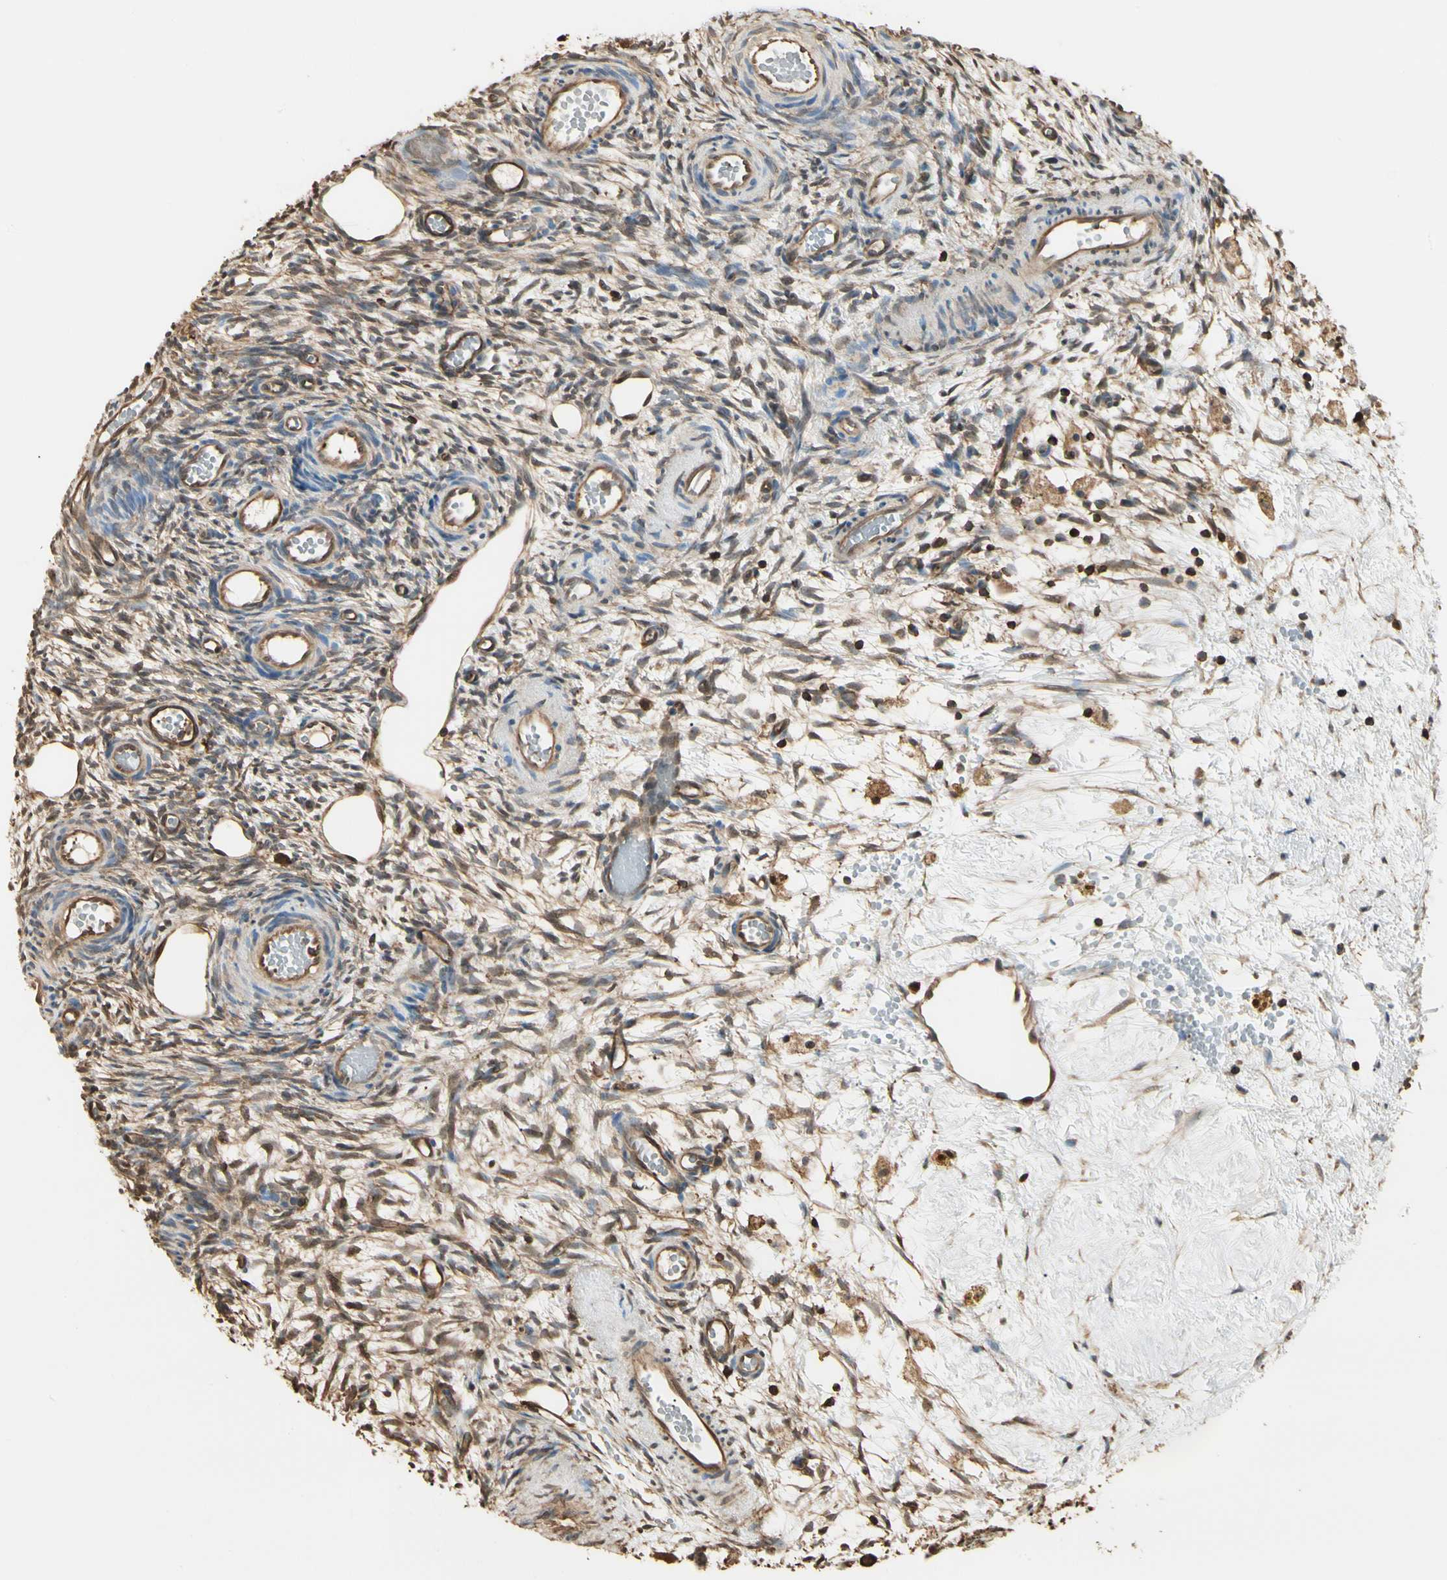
{"staining": {"intensity": "moderate", "quantity": "25%-75%", "location": "cytoplasmic/membranous,nuclear"}, "tissue": "ovary", "cell_type": "Ovarian stroma cells", "image_type": "normal", "snomed": [{"axis": "morphology", "description": "Normal tissue, NOS"}, {"axis": "topography", "description": "Ovary"}], "caption": "Immunohistochemistry histopathology image of unremarkable human ovary stained for a protein (brown), which demonstrates medium levels of moderate cytoplasmic/membranous,nuclear expression in approximately 25%-75% of ovarian stroma cells.", "gene": "YWHAE", "patient": {"sex": "female", "age": 35}}